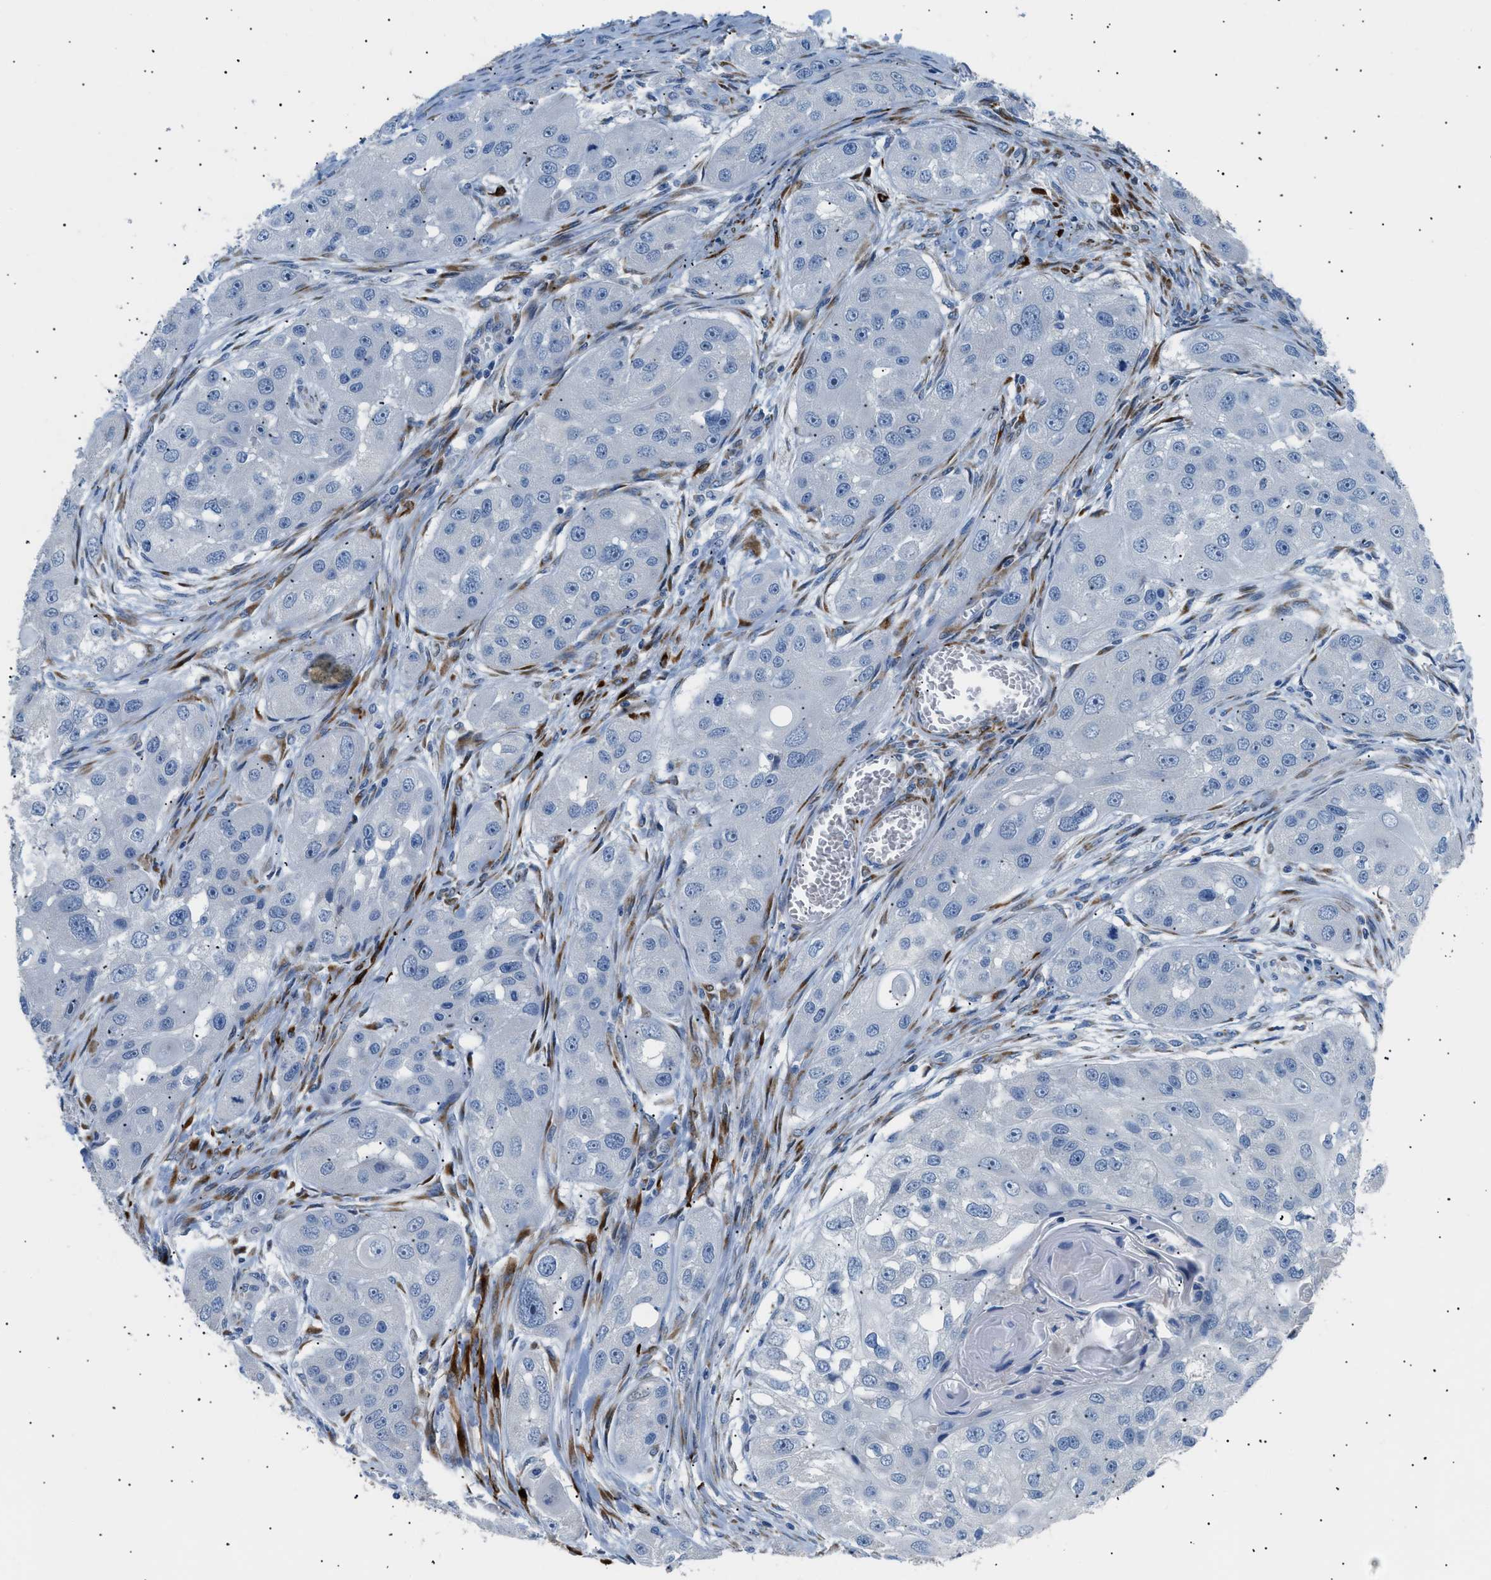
{"staining": {"intensity": "negative", "quantity": "none", "location": "none"}, "tissue": "head and neck cancer", "cell_type": "Tumor cells", "image_type": "cancer", "snomed": [{"axis": "morphology", "description": "Normal tissue, NOS"}, {"axis": "morphology", "description": "Squamous cell carcinoma, NOS"}, {"axis": "topography", "description": "Skeletal muscle"}, {"axis": "topography", "description": "Head-Neck"}], "caption": "There is no significant expression in tumor cells of head and neck cancer.", "gene": "ICA1", "patient": {"sex": "male", "age": 51}}